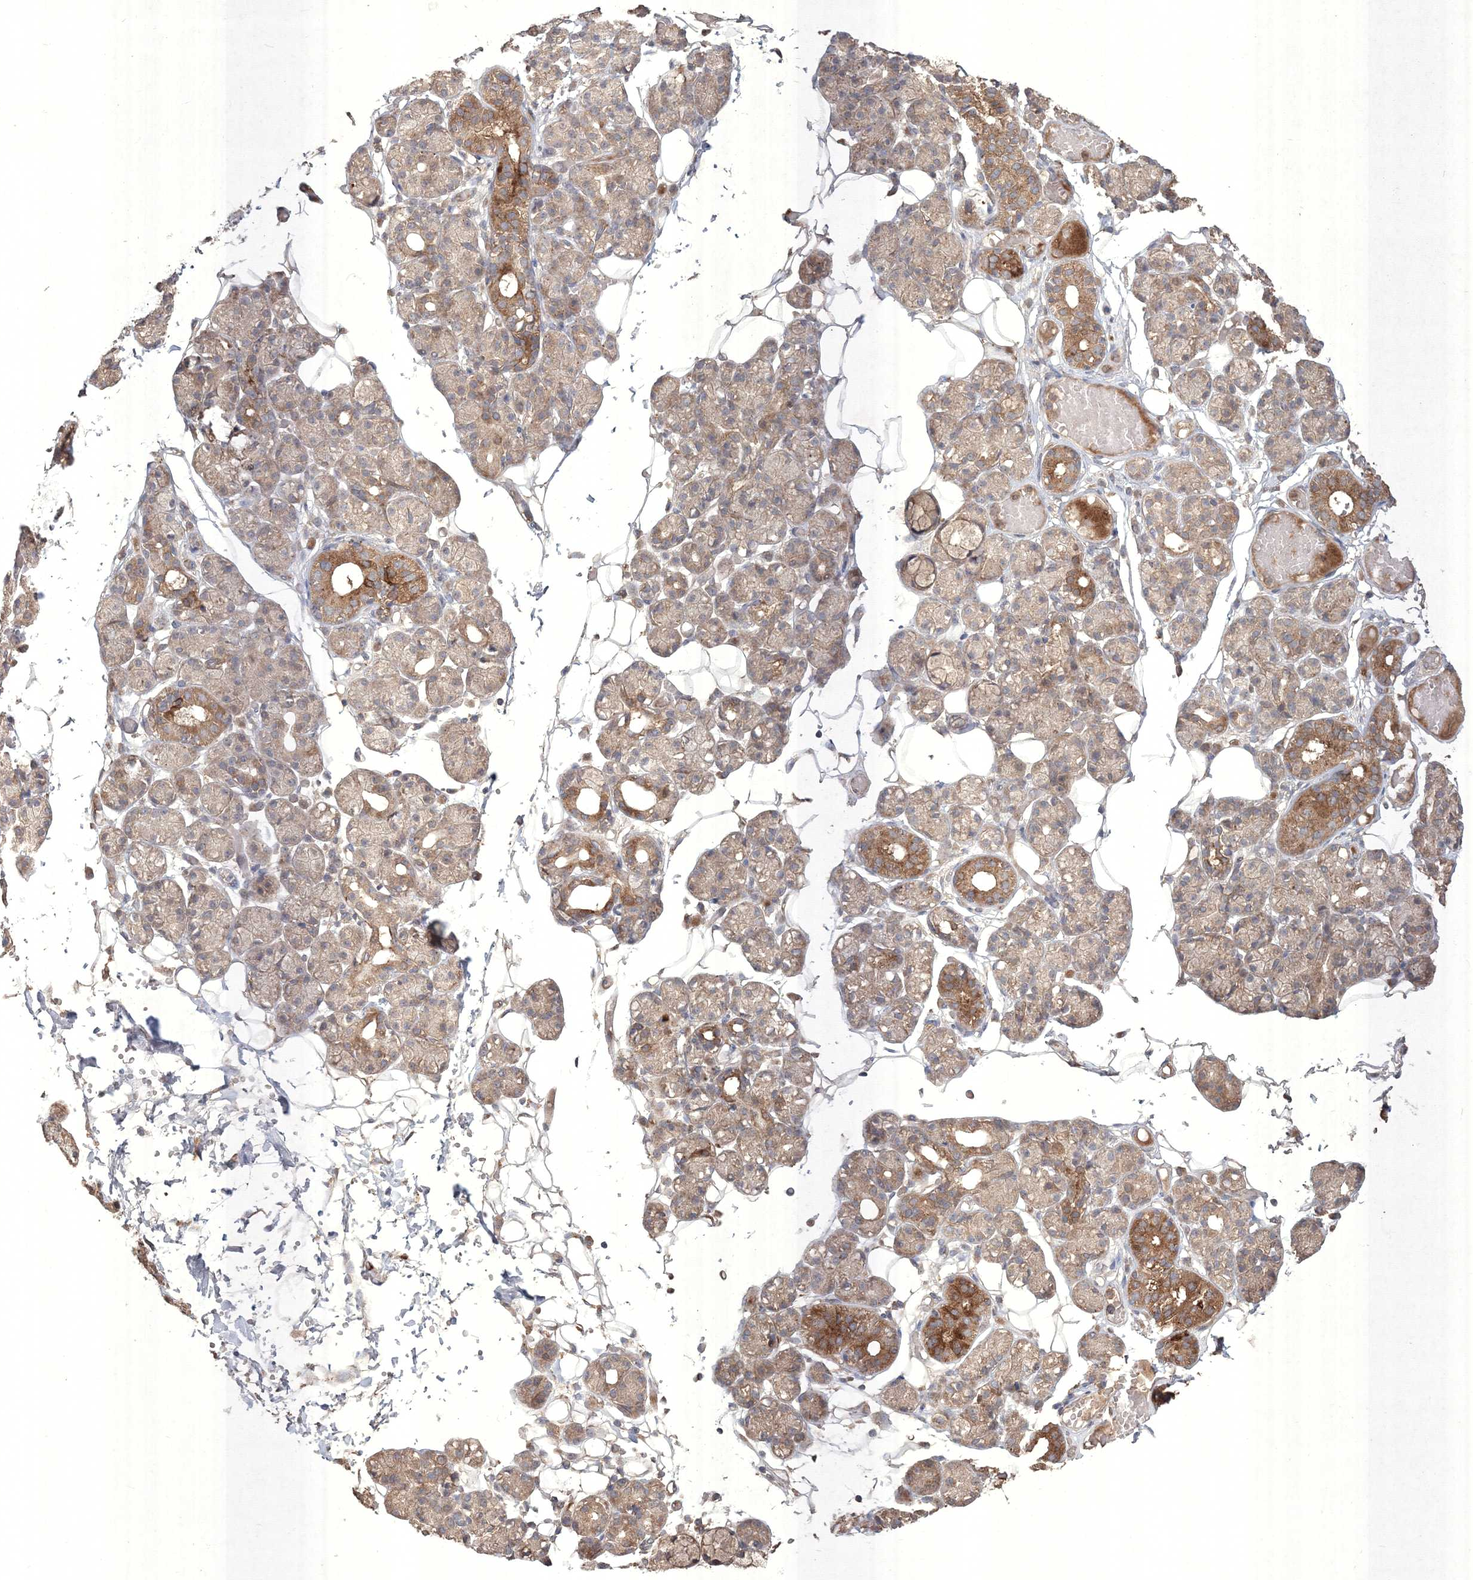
{"staining": {"intensity": "moderate", "quantity": "25%-75%", "location": "cytoplasmic/membranous"}, "tissue": "salivary gland", "cell_type": "Glandular cells", "image_type": "normal", "snomed": [{"axis": "morphology", "description": "Normal tissue, NOS"}, {"axis": "topography", "description": "Salivary gland"}], "caption": "IHC (DAB) staining of benign salivary gland shows moderate cytoplasmic/membranous protein expression in about 25%-75% of glandular cells. The staining was performed using DAB (3,3'-diaminobenzidine) to visualize the protein expression in brown, while the nuclei were stained in blue with hematoxylin (Magnification: 20x).", "gene": "SPRY1", "patient": {"sex": "male", "age": 63}}